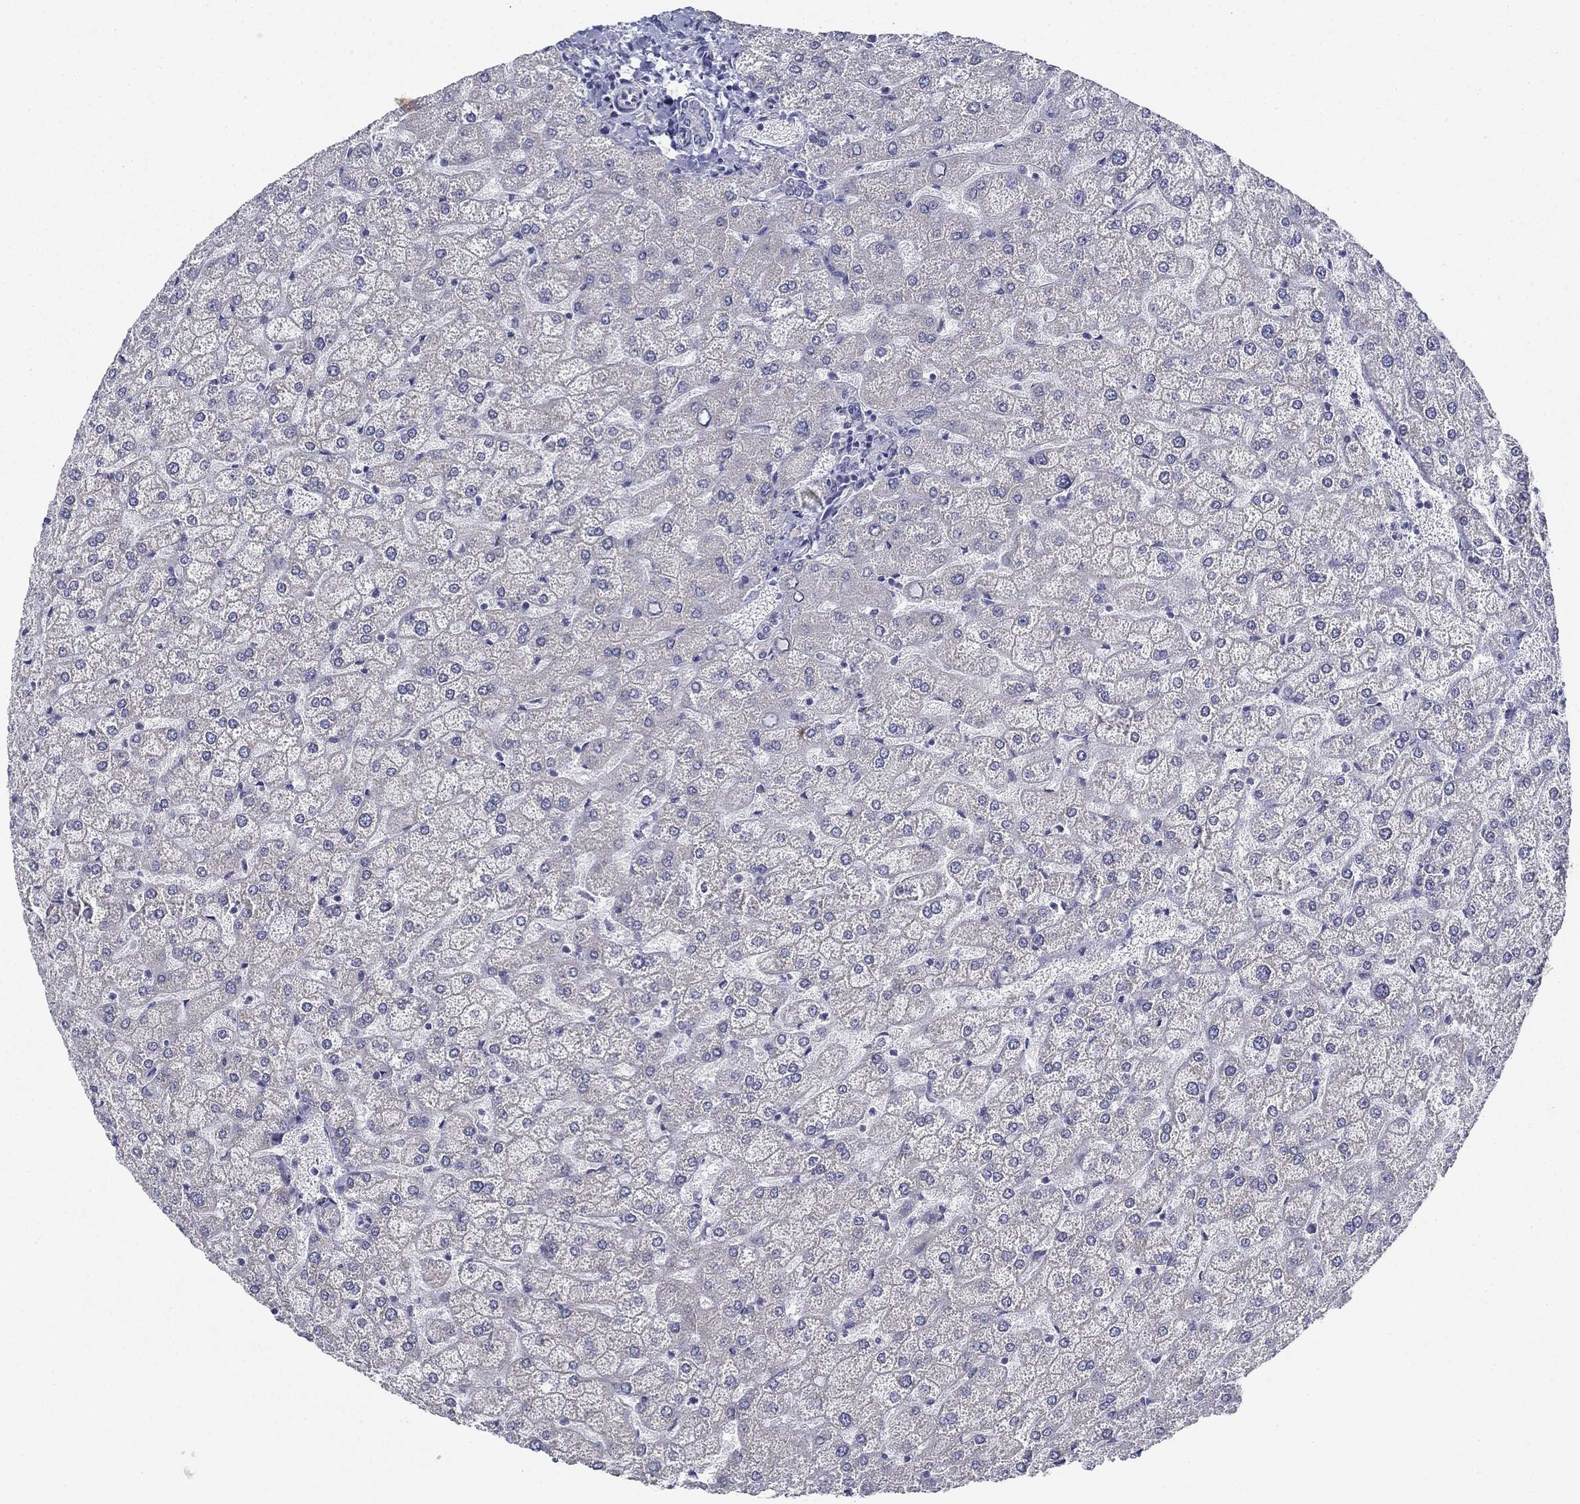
{"staining": {"intensity": "negative", "quantity": "none", "location": "none"}, "tissue": "liver", "cell_type": "Cholangiocytes", "image_type": "normal", "snomed": [{"axis": "morphology", "description": "Normal tissue, NOS"}, {"axis": "topography", "description": "Liver"}], "caption": "Immunohistochemistry photomicrograph of normal human liver stained for a protein (brown), which shows no staining in cholangiocytes. (DAB immunohistochemistry, high magnification).", "gene": "FXR1", "patient": {"sex": "female", "age": 32}}